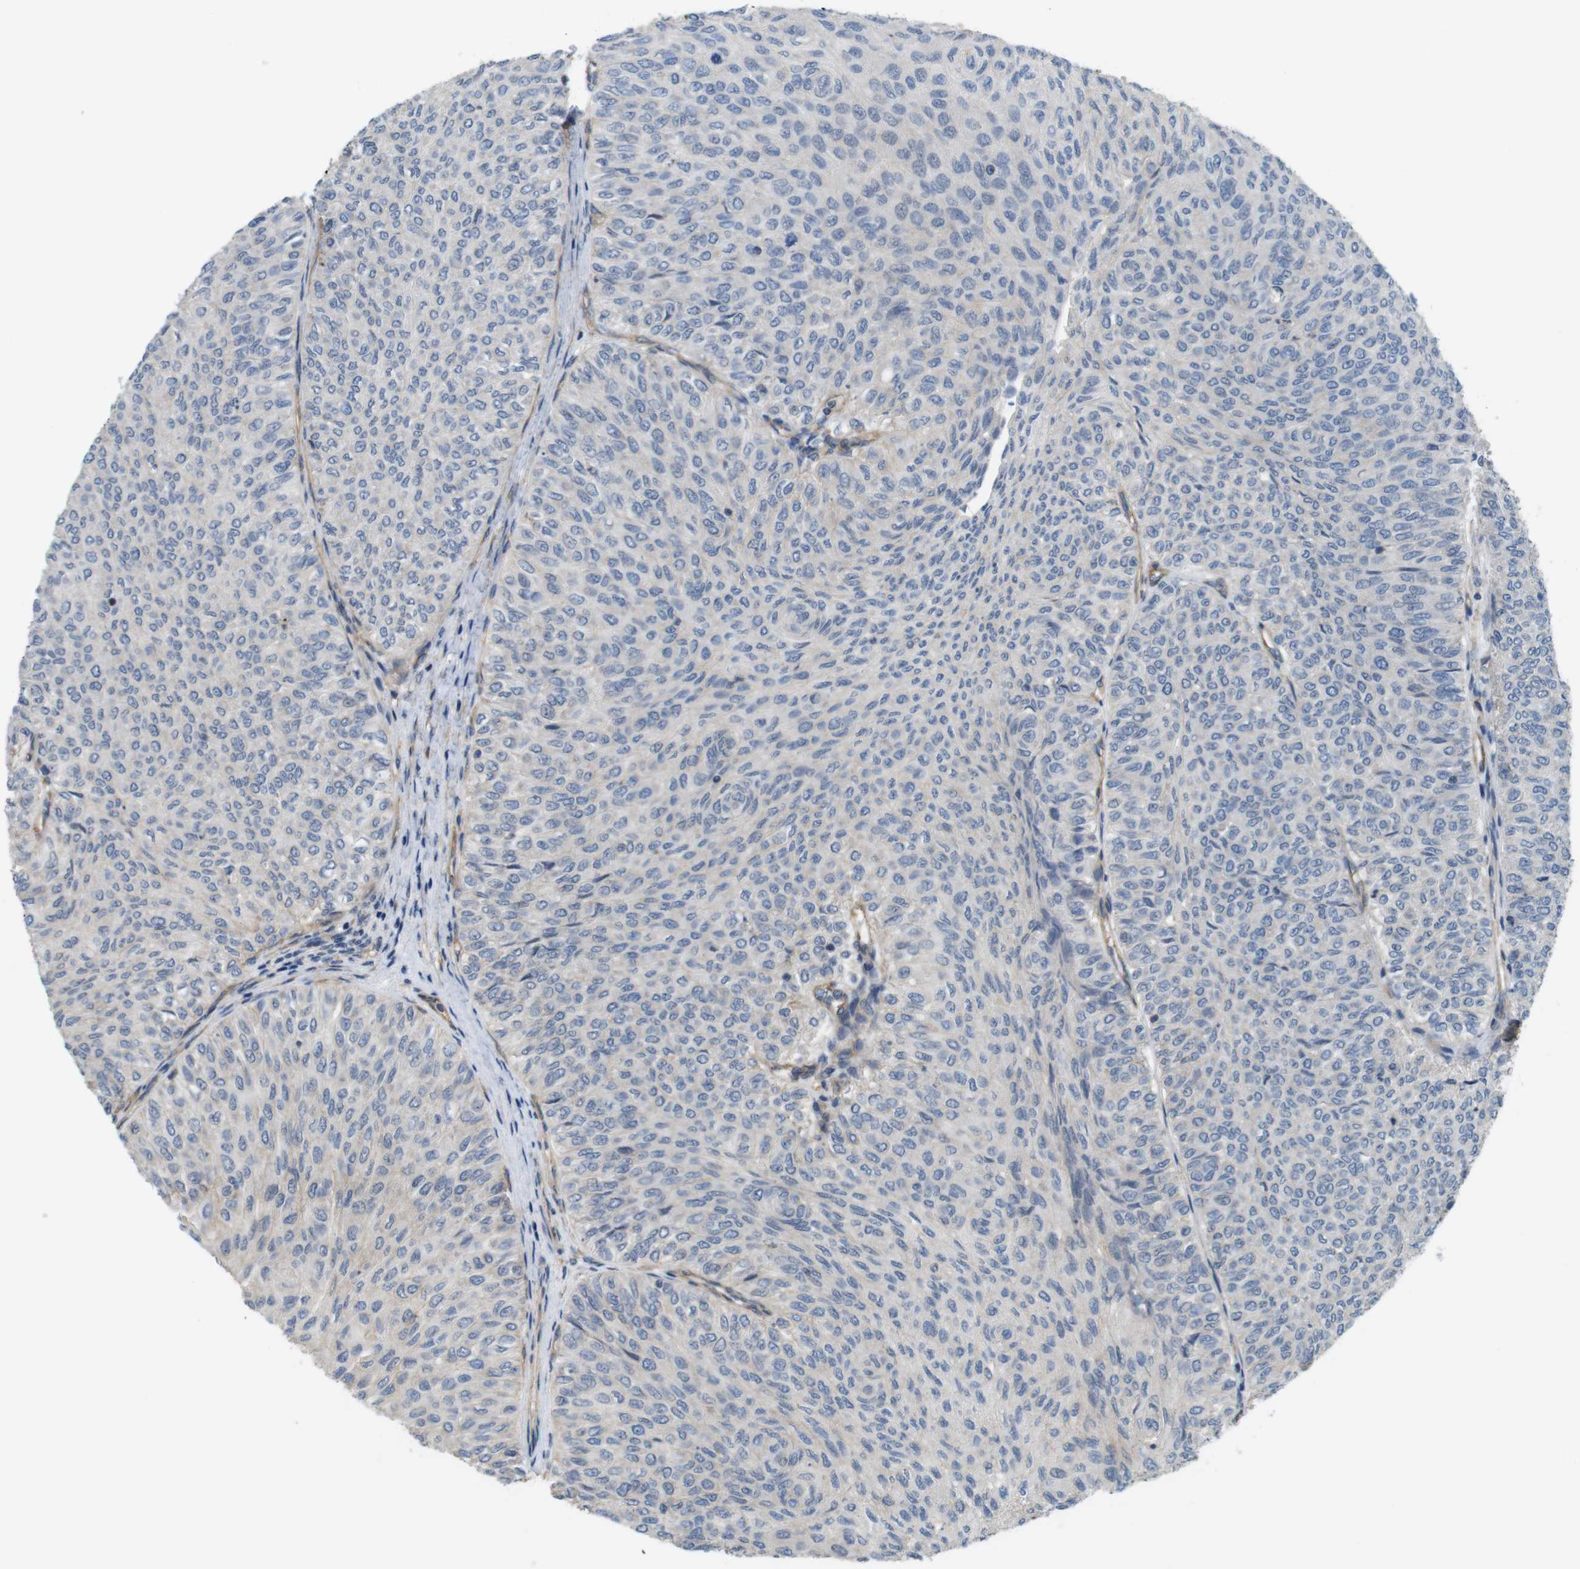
{"staining": {"intensity": "weak", "quantity": "<25%", "location": "cytoplasmic/membranous"}, "tissue": "urothelial cancer", "cell_type": "Tumor cells", "image_type": "cancer", "snomed": [{"axis": "morphology", "description": "Urothelial carcinoma, Low grade"}, {"axis": "topography", "description": "Urinary bladder"}], "caption": "Immunohistochemistry (IHC) image of human low-grade urothelial carcinoma stained for a protein (brown), which reveals no staining in tumor cells.", "gene": "BVES", "patient": {"sex": "male", "age": 78}}